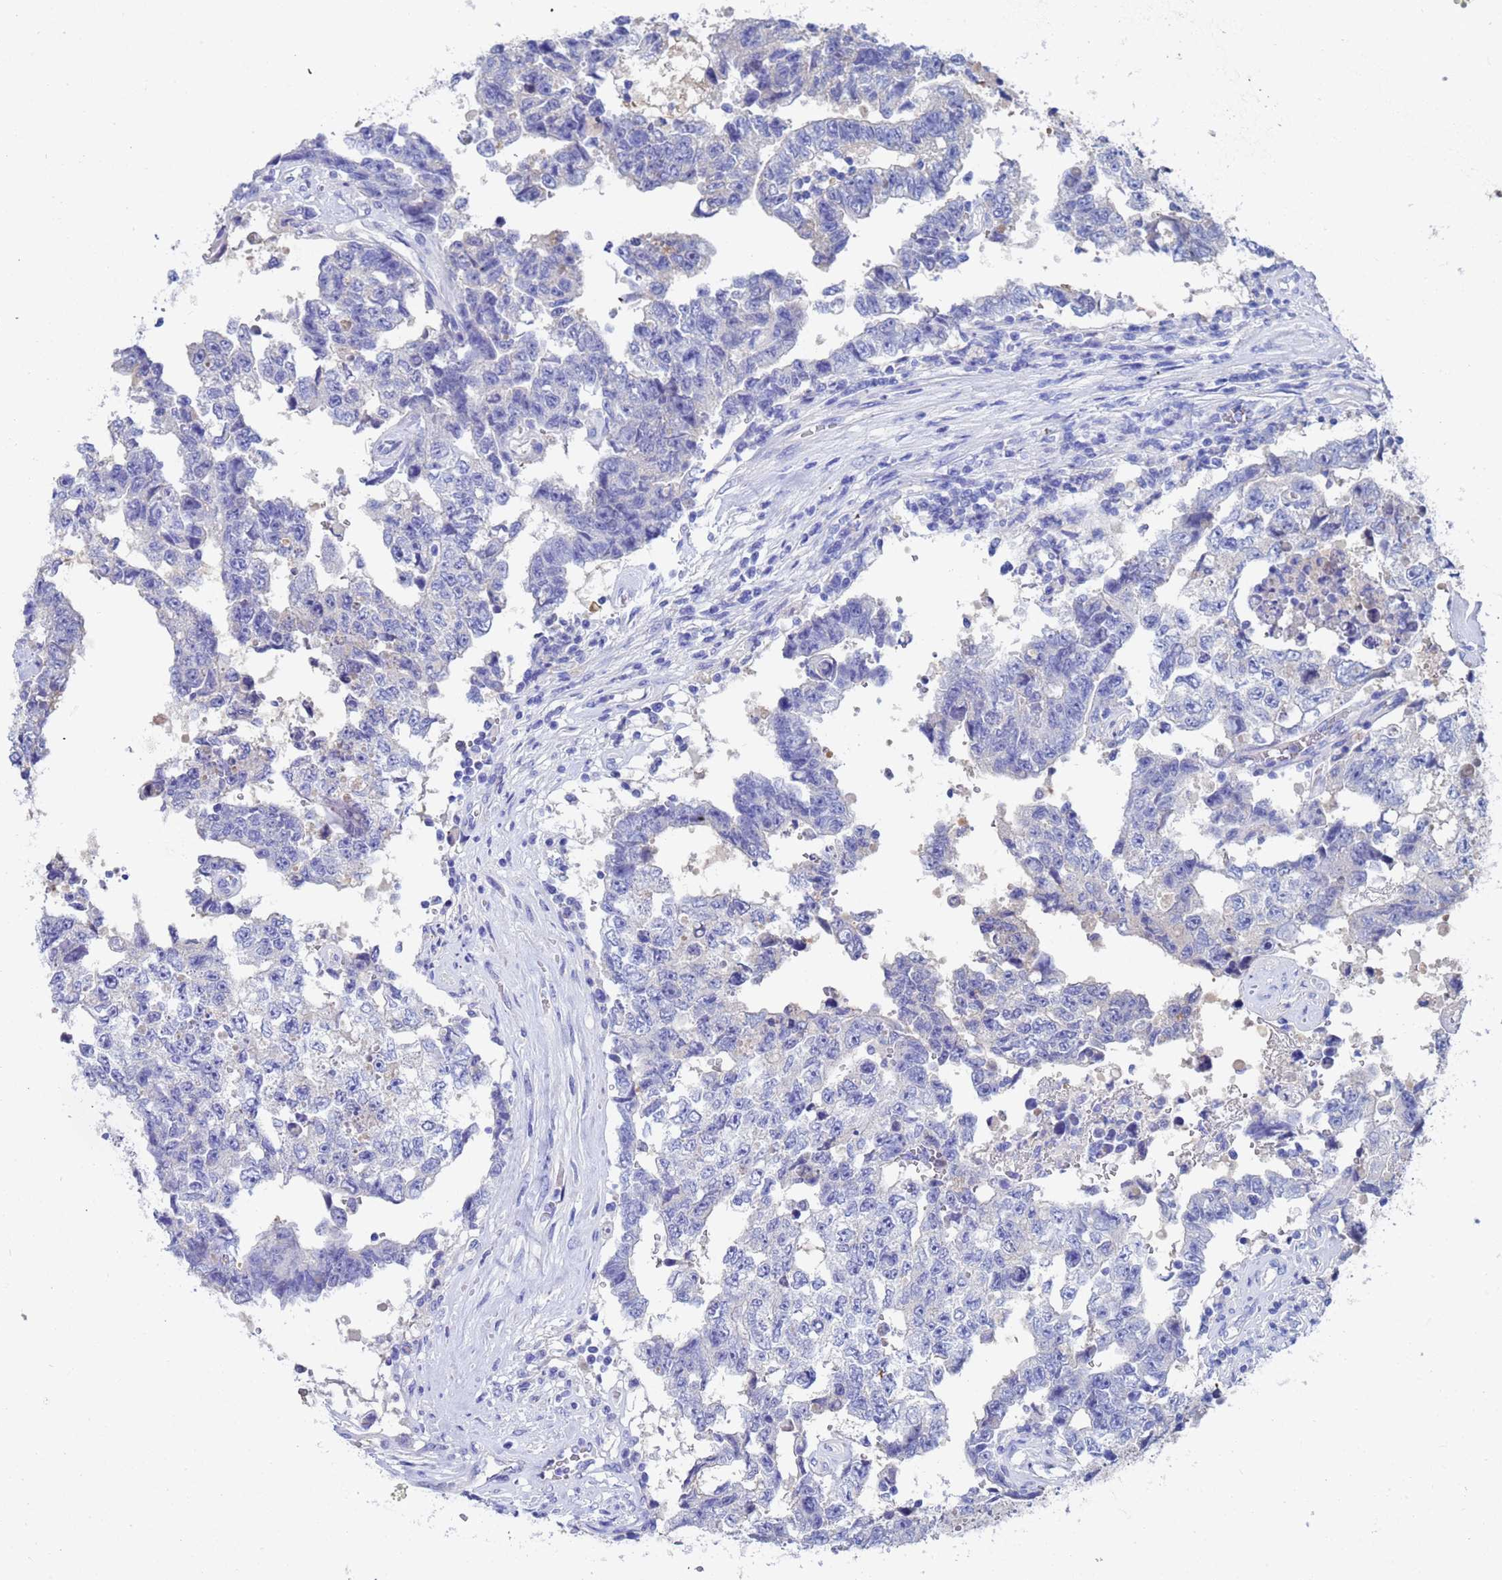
{"staining": {"intensity": "negative", "quantity": "none", "location": "none"}, "tissue": "testis cancer", "cell_type": "Tumor cells", "image_type": "cancer", "snomed": [{"axis": "morphology", "description": "Normal tissue, NOS"}, {"axis": "morphology", "description": "Carcinoma, Embryonal, NOS"}, {"axis": "topography", "description": "Testis"}, {"axis": "topography", "description": "Epididymis"}], "caption": "Testis cancer was stained to show a protein in brown. There is no significant staining in tumor cells.", "gene": "UBE2O", "patient": {"sex": "male", "age": 25}}